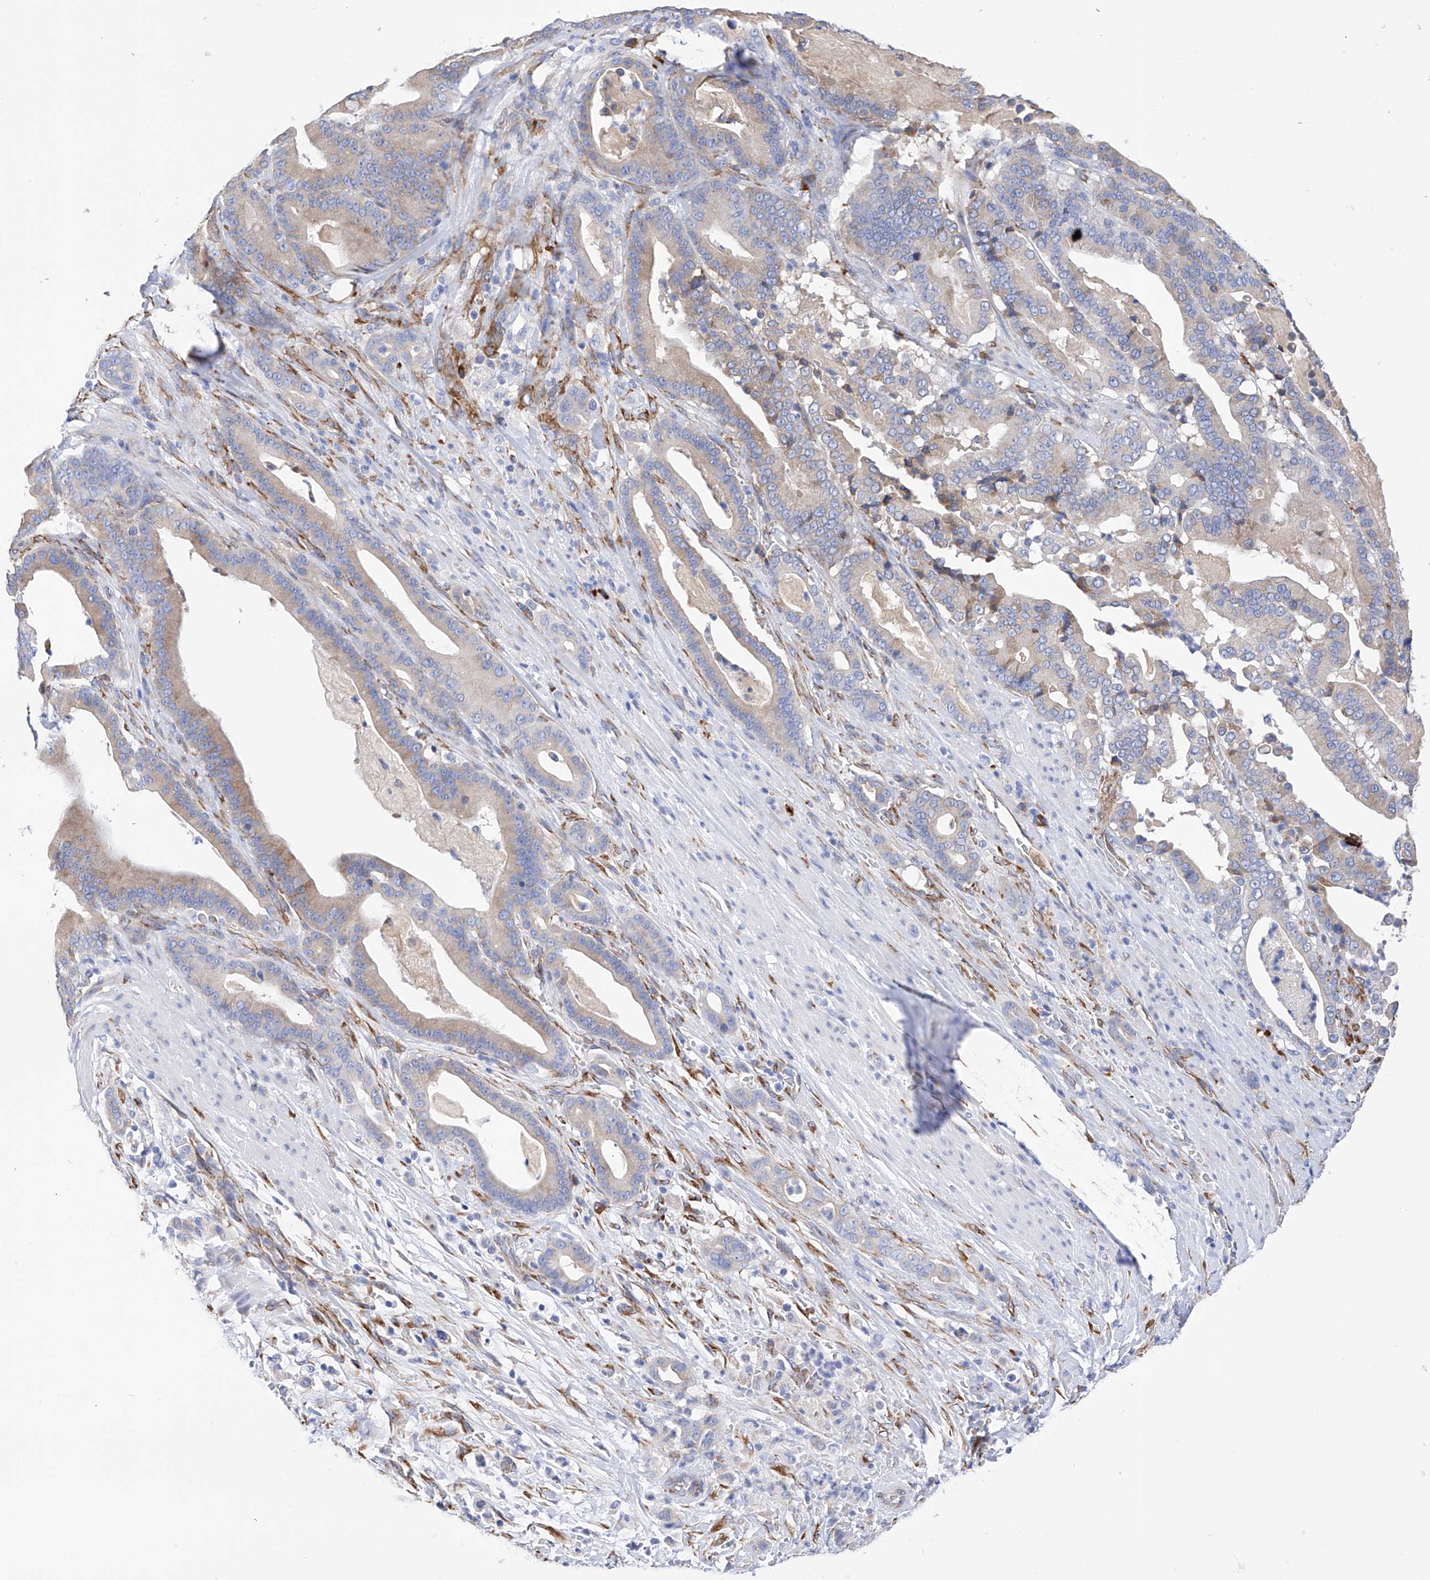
{"staining": {"intensity": "weak", "quantity": "<25%", "location": "cytoplasmic/membranous"}, "tissue": "pancreatic cancer", "cell_type": "Tumor cells", "image_type": "cancer", "snomed": [{"axis": "morphology", "description": "Adenocarcinoma, NOS"}, {"axis": "topography", "description": "Pancreas"}], "caption": "DAB (3,3'-diaminobenzidine) immunohistochemical staining of human pancreatic cancer (adenocarcinoma) shows no significant positivity in tumor cells.", "gene": "PDIA5", "patient": {"sex": "male", "age": 63}}